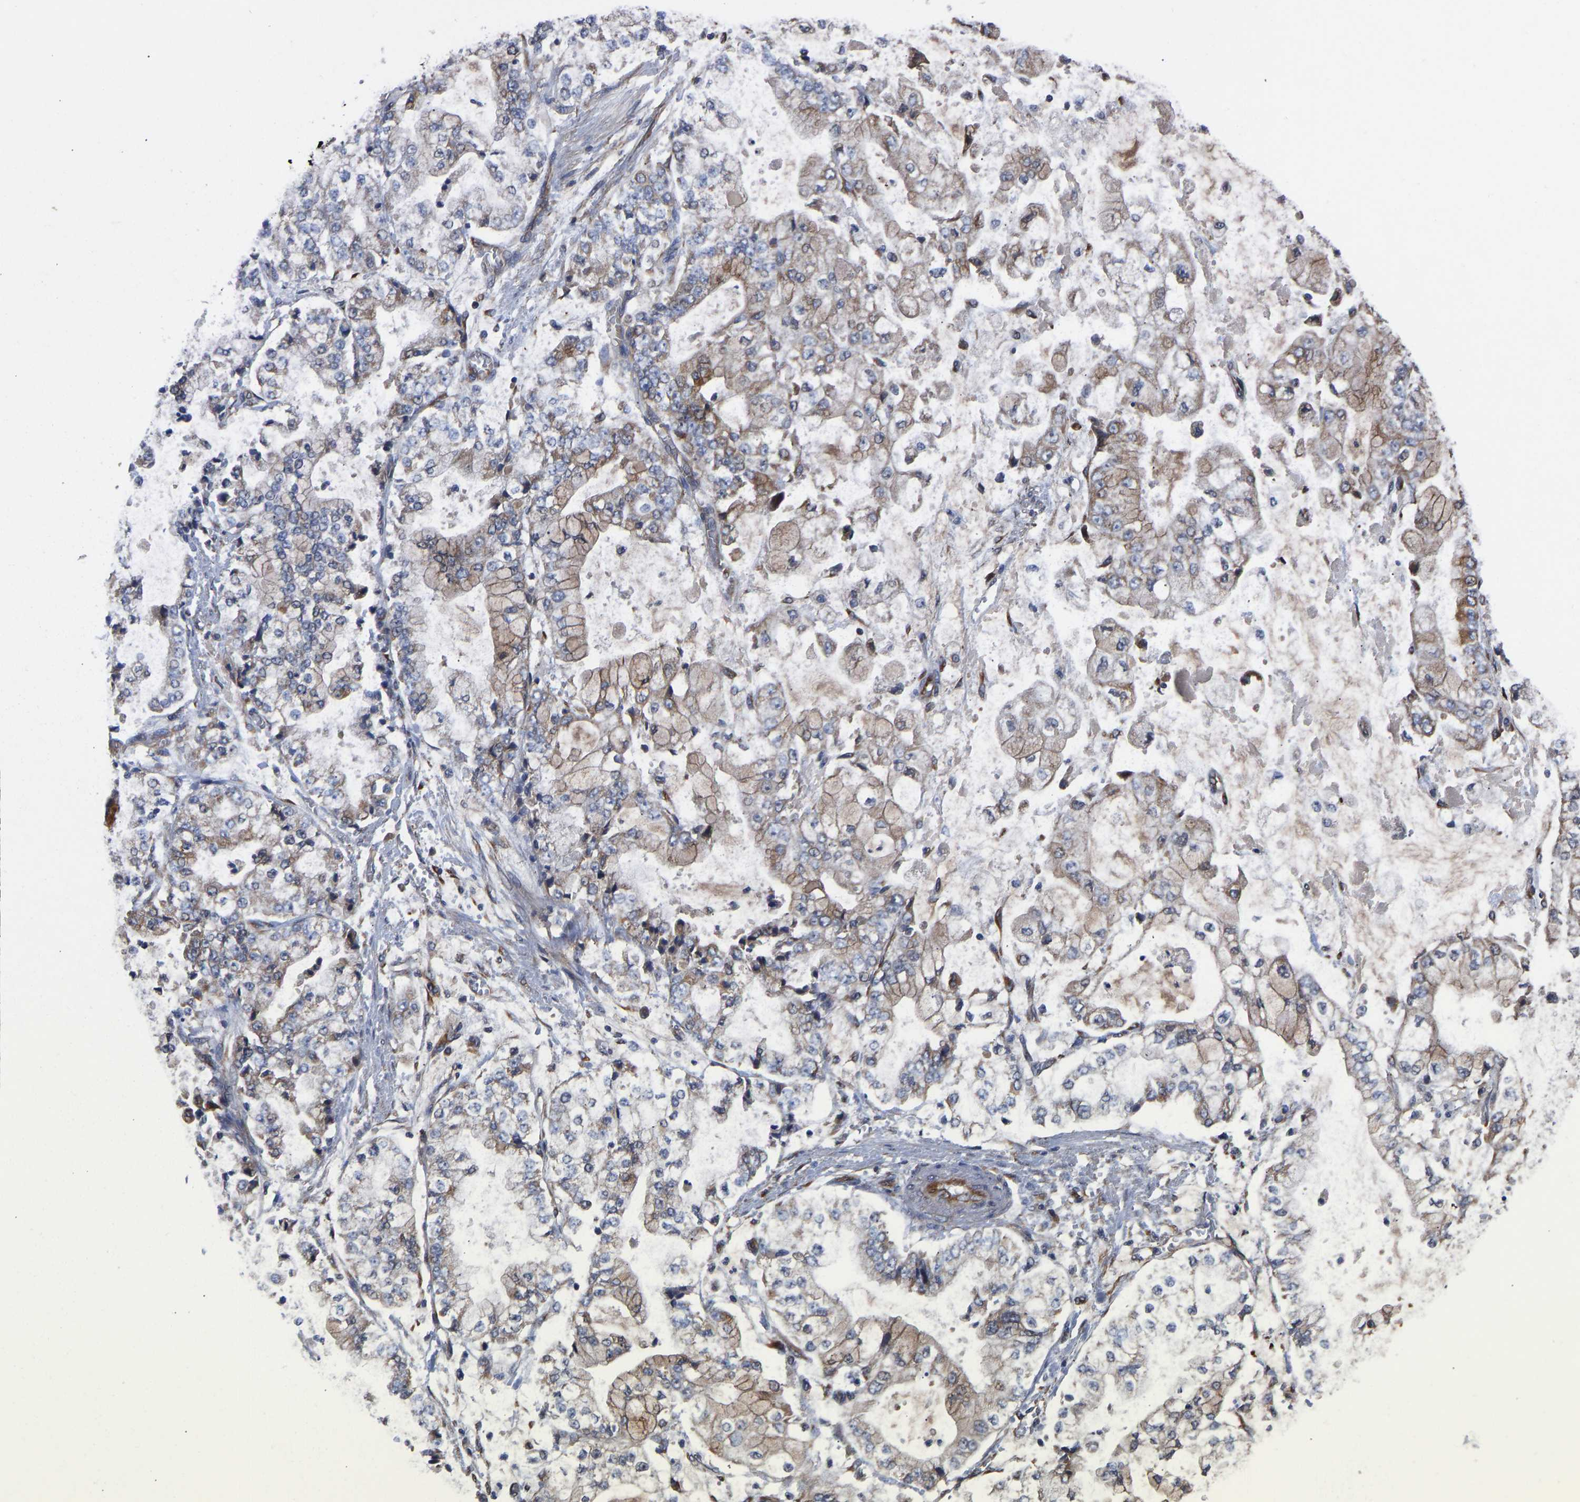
{"staining": {"intensity": "weak", "quantity": "25%-75%", "location": "cytoplasmic/membranous"}, "tissue": "stomach cancer", "cell_type": "Tumor cells", "image_type": "cancer", "snomed": [{"axis": "morphology", "description": "Adenocarcinoma, NOS"}, {"axis": "topography", "description": "Stomach"}], "caption": "Immunohistochemical staining of human stomach adenocarcinoma displays low levels of weak cytoplasmic/membranous protein positivity in about 25%-75% of tumor cells. The staining is performed using DAB (3,3'-diaminobenzidine) brown chromogen to label protein expression. The nuclei are counter-stained blue using hematoxylin.", "gene": "FRRS1", "patient": {"sex": "male", "age": 76}}